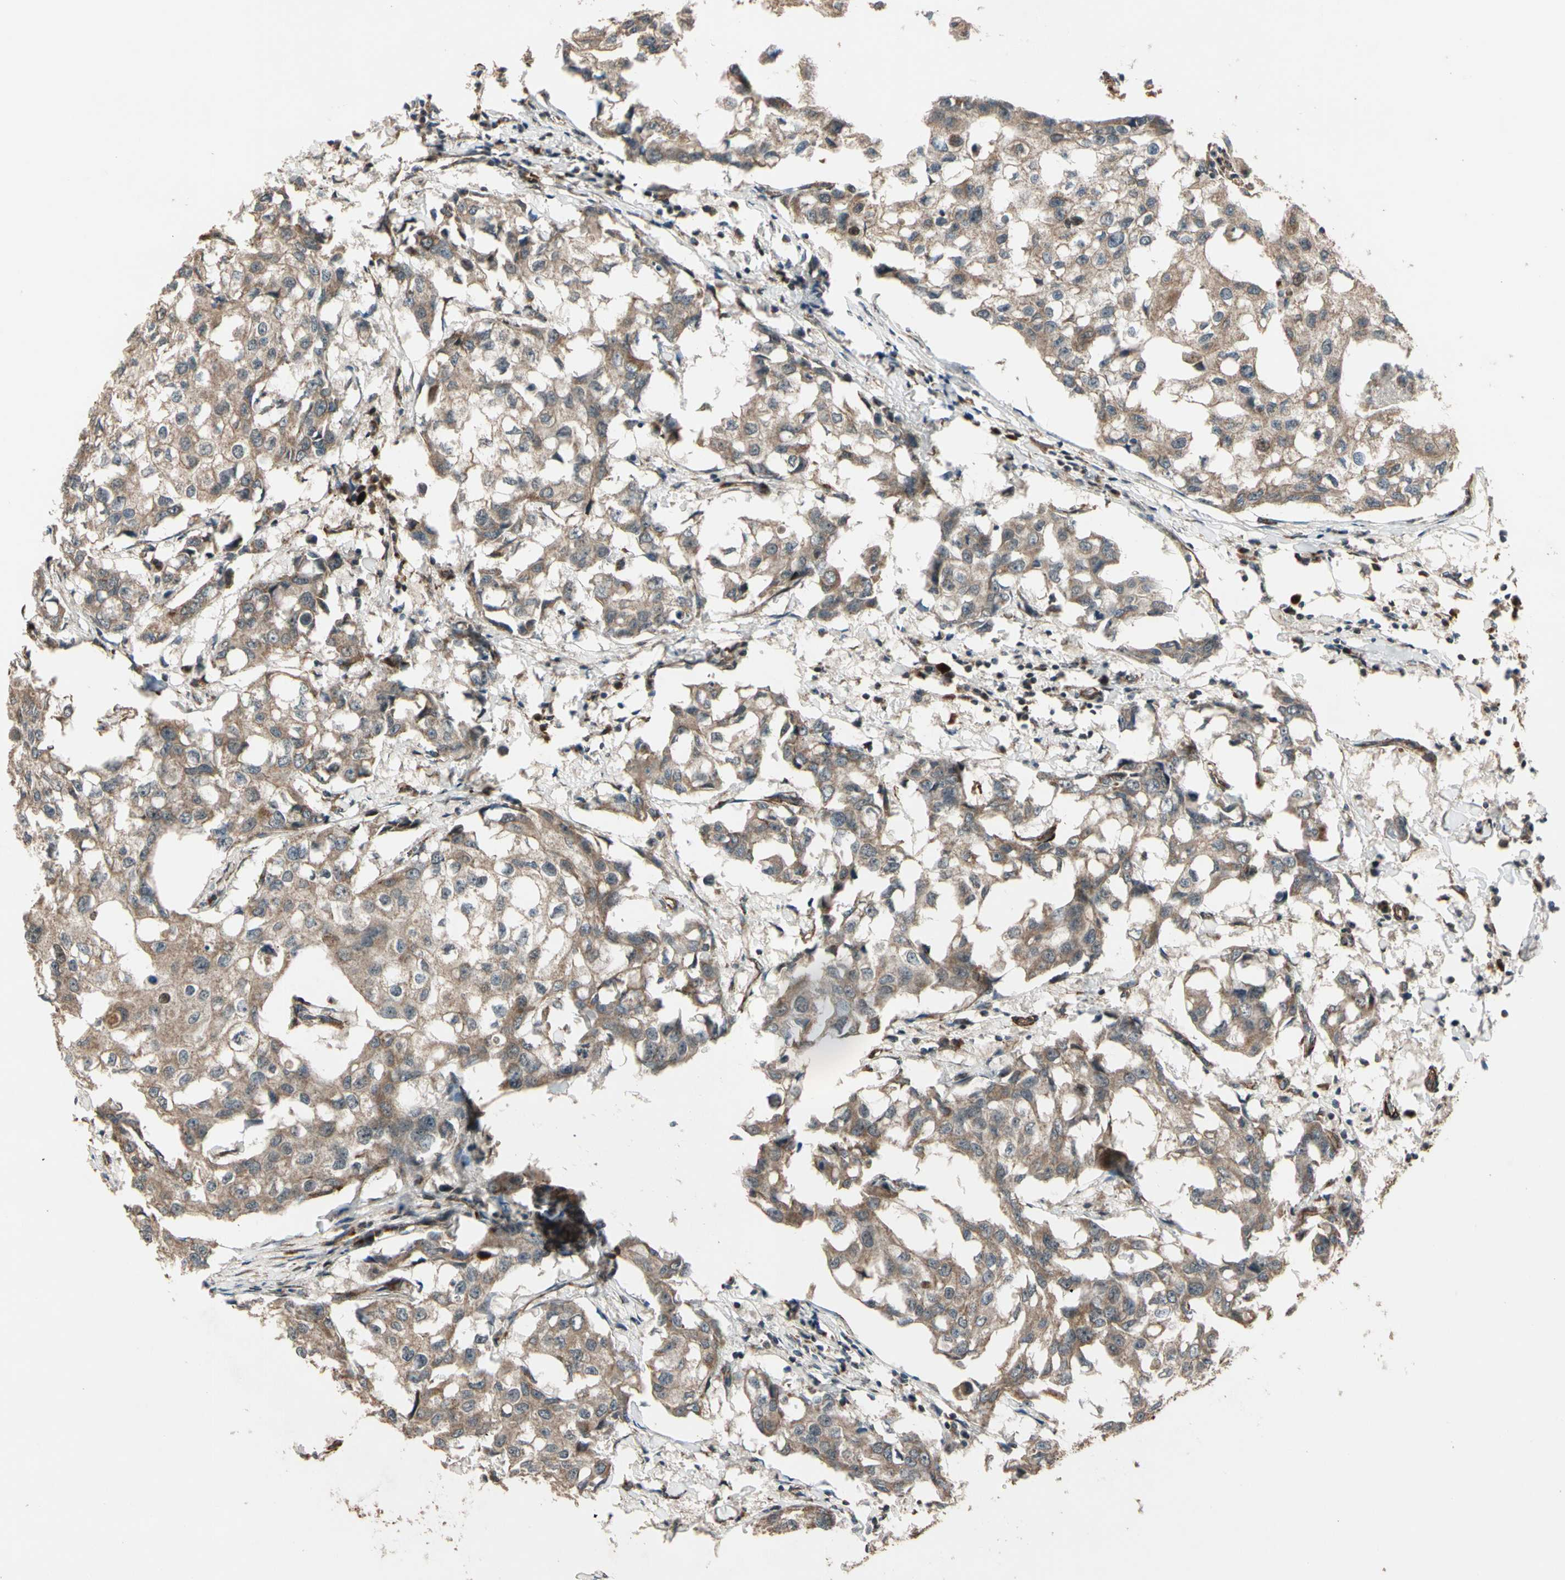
{"staining": {"intensity": "moderate", "quantity": "25%-75%", "location": "cytoplasmic/membranous"}, "tissue": "breast cancer", "cell_type": "Tumor cells", "image_type": "cancer", "snomed": [{"axis": "morphology", "description": "Duct carcinoma"}, {"axis": "topography", "description": "Breast"}], "caption": "Breast infiltrating ductal carcinoma stained for a protein (brown) reveals moderate cytoplasmic/membranous positive positivity in approximately 25%-75% of tumor cells.", "gene": "GCK", "patient": {"sex": "female", "age": 27}}